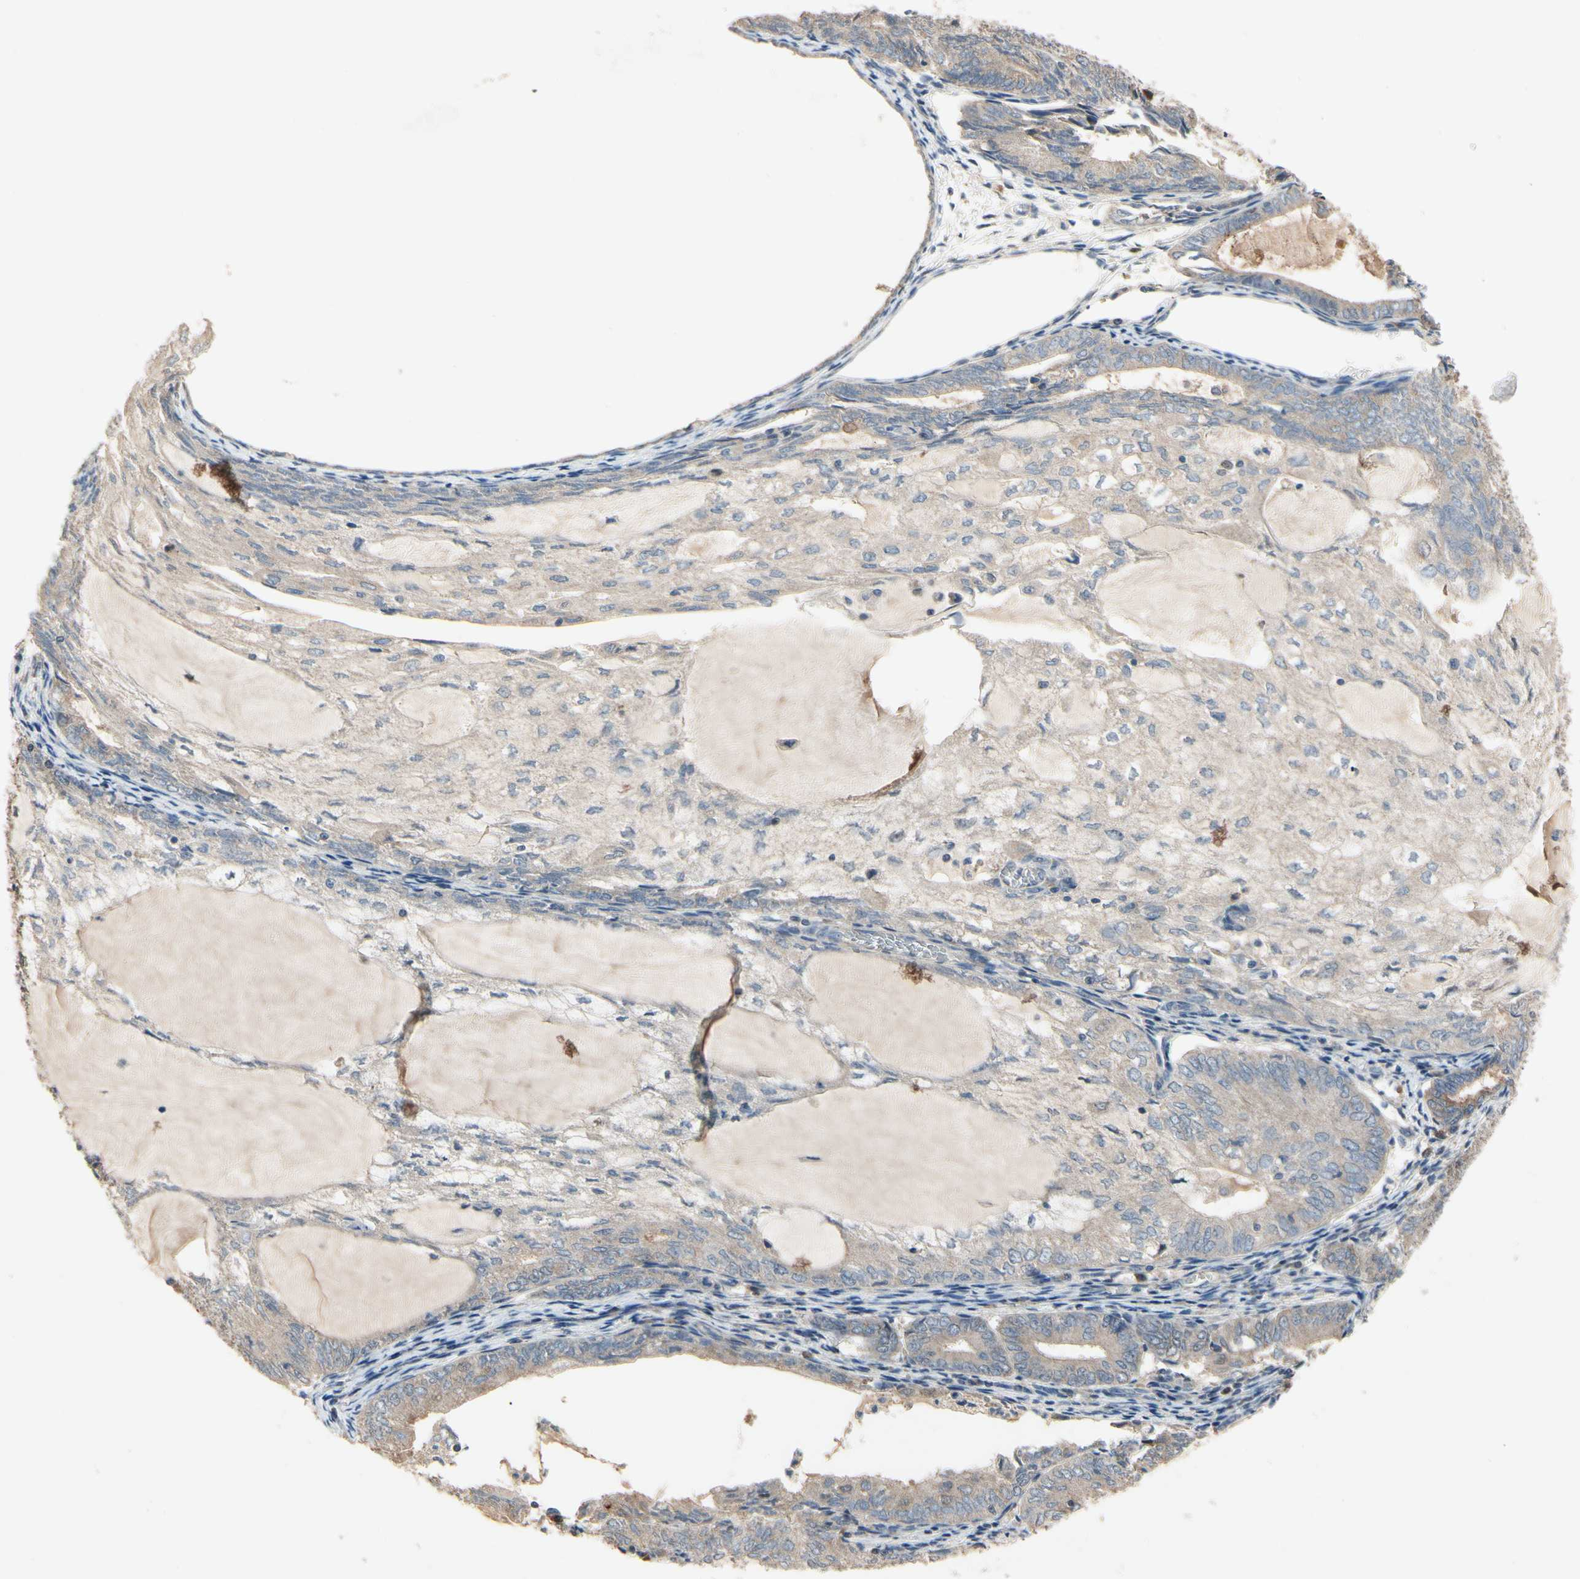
{"staining": {"intensity": "moderate", "quantity": "<25%", "location": "cytoplasmic/membranous"}, "tissue": "endometrial cancer", "cell_type": "Tumor cells", "image_type": "cancer", "snomed": [{"axis": "morphology", "description": "Adenocarcinoma, NOS"}, {"axis": "topography", "description": "Endometrium"}], "caption": "Immunohistochemical staining of endometrial cancer (adenocarcinoma) reveals low levels of moderate cytoplasmic/membranous protein expression in about <25% of tumor cells.", "gene": "CGREF1", "patient": {"sex": "female", "age": 81}}